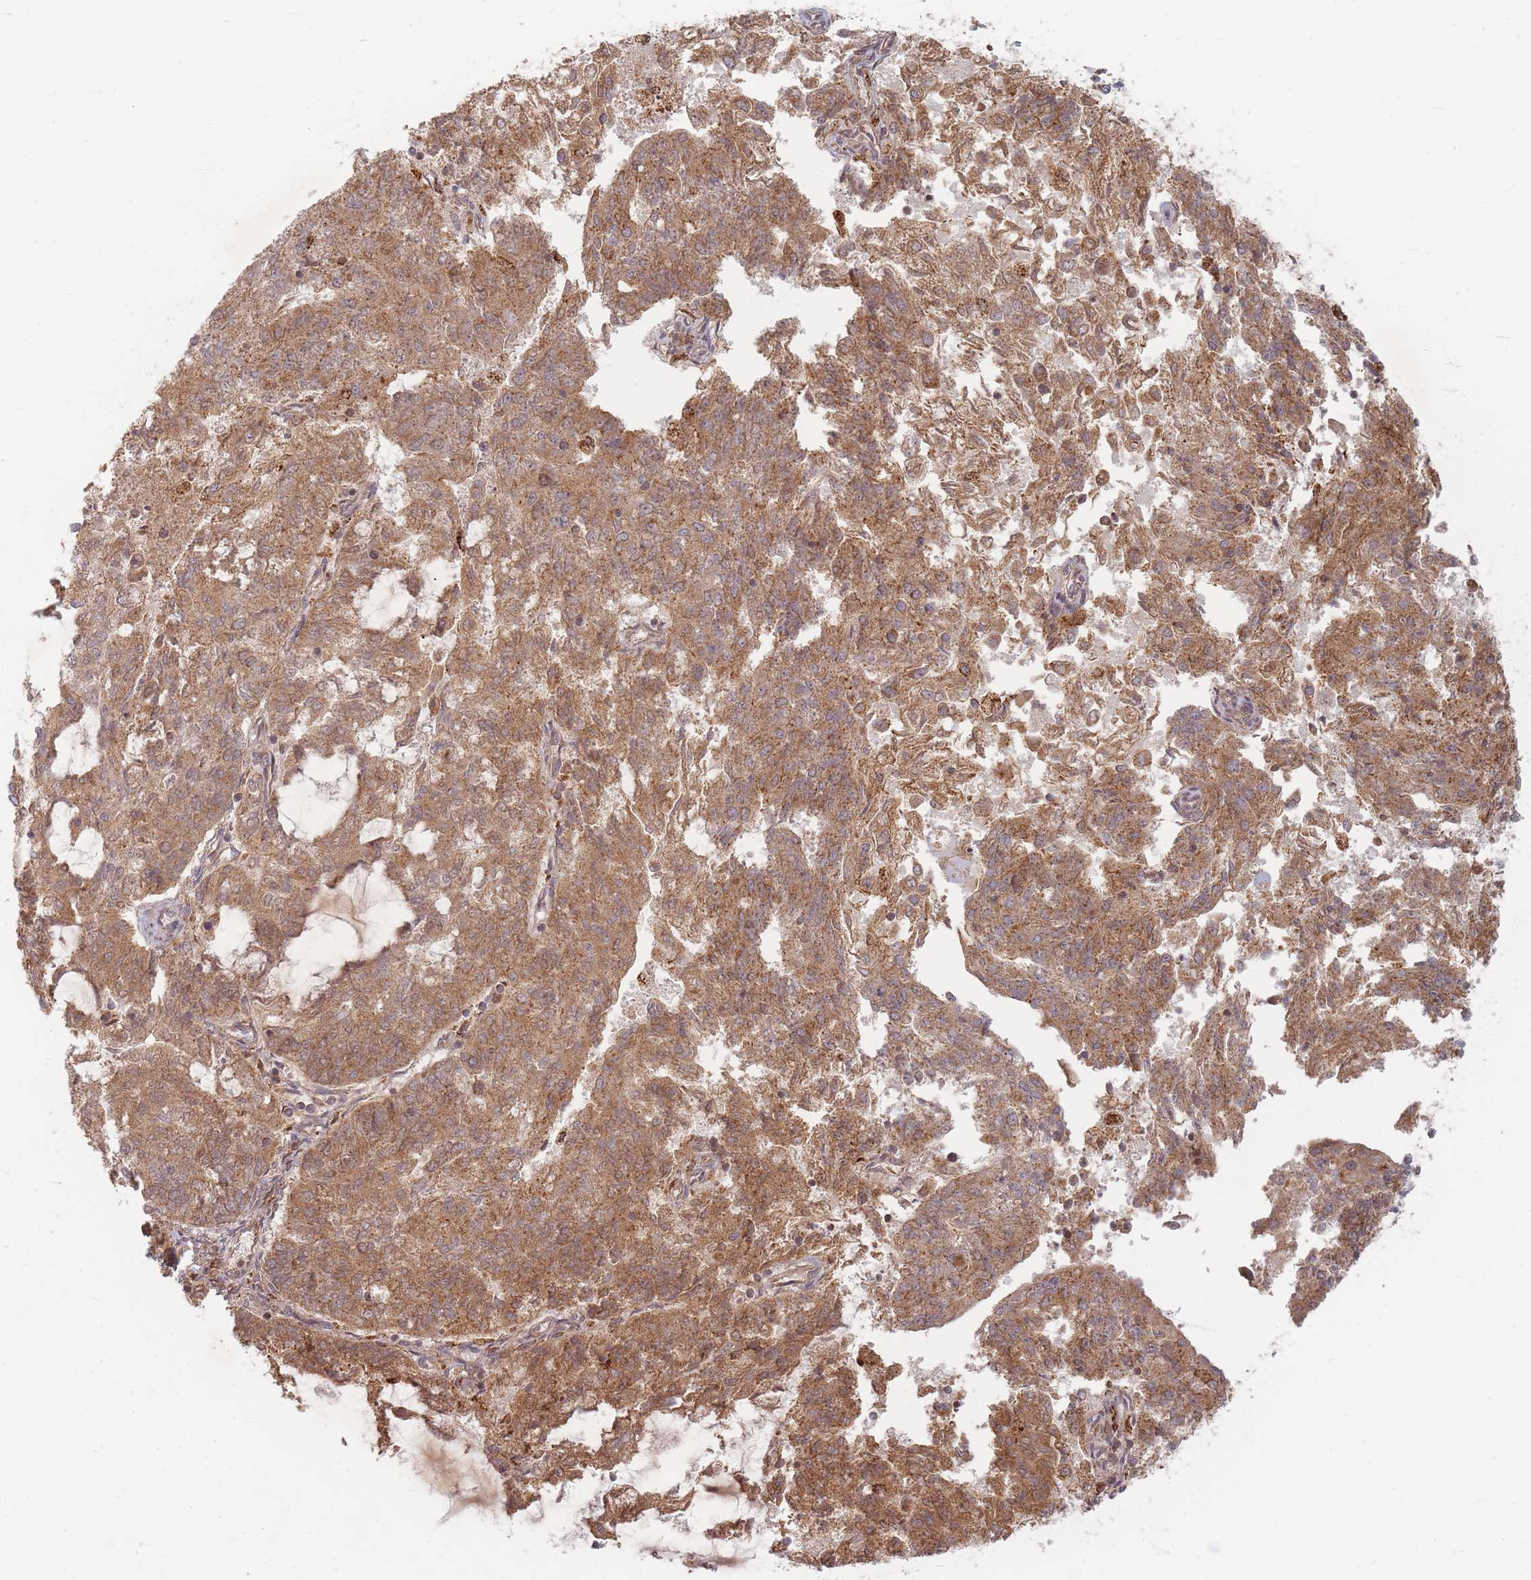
{"staining": {"intensity": "moderate", "quantity": ">75%", "location": "cytoplasmic/membranous"}, "tissue": "endometrial cancer", "cell_type": "Tumor cells", "image_type": "cancer", "snomed": [{"axis": "morphology", "description": "Adenocarcinoma, NOS"}, {"axis": "topography", "description": "Endometrium"}], "caption": "The micrograph exhibits a brown stain indicating the presence of a protein in the cytoplasmic/membranous of tumor cells in endometrial adenocarcinoma.", "gene": "RADX", "patient": {"sex": "female", "age": 82}}